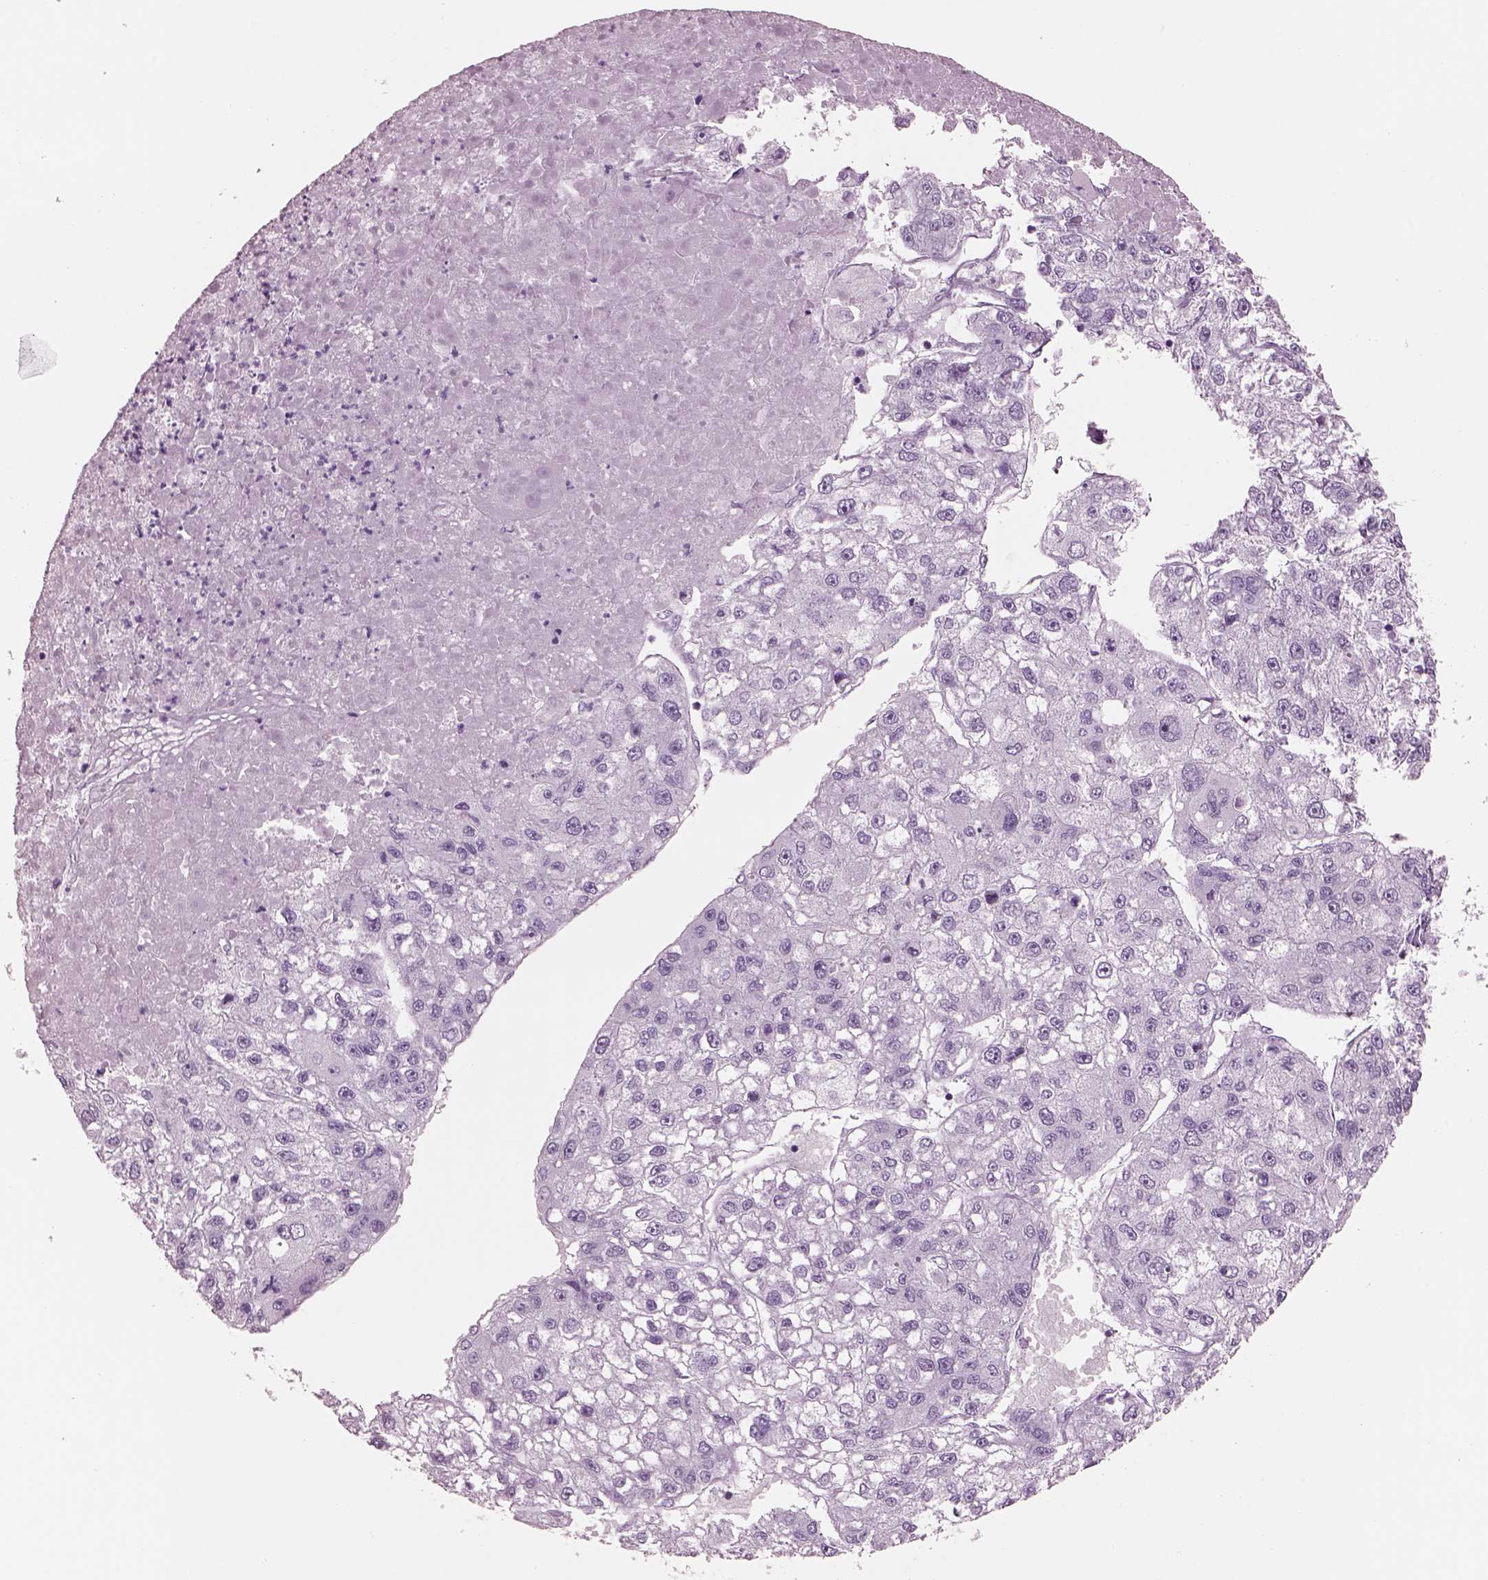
{"staining": {"intensity": "negative", "quantity": "none", "location": "none"}, "tissue": "liver cancer", "cell_type": "Tumor cells", "image_type": "cancer", "snomed": [{"axis": "morphology", "description": "Carcinoma, Hepatocellular, NOS"}, {"axis": "topography", "description": "Liver"}], "caption": "An IHC micrograph of liver cancer (hepatocellular carcinoma) is shown. There is no staining in tumor cells of liver cancer (hepatocellular carcinoma).", "gene": "PACRG", "patient": {"sex": "male", "age": 56}}